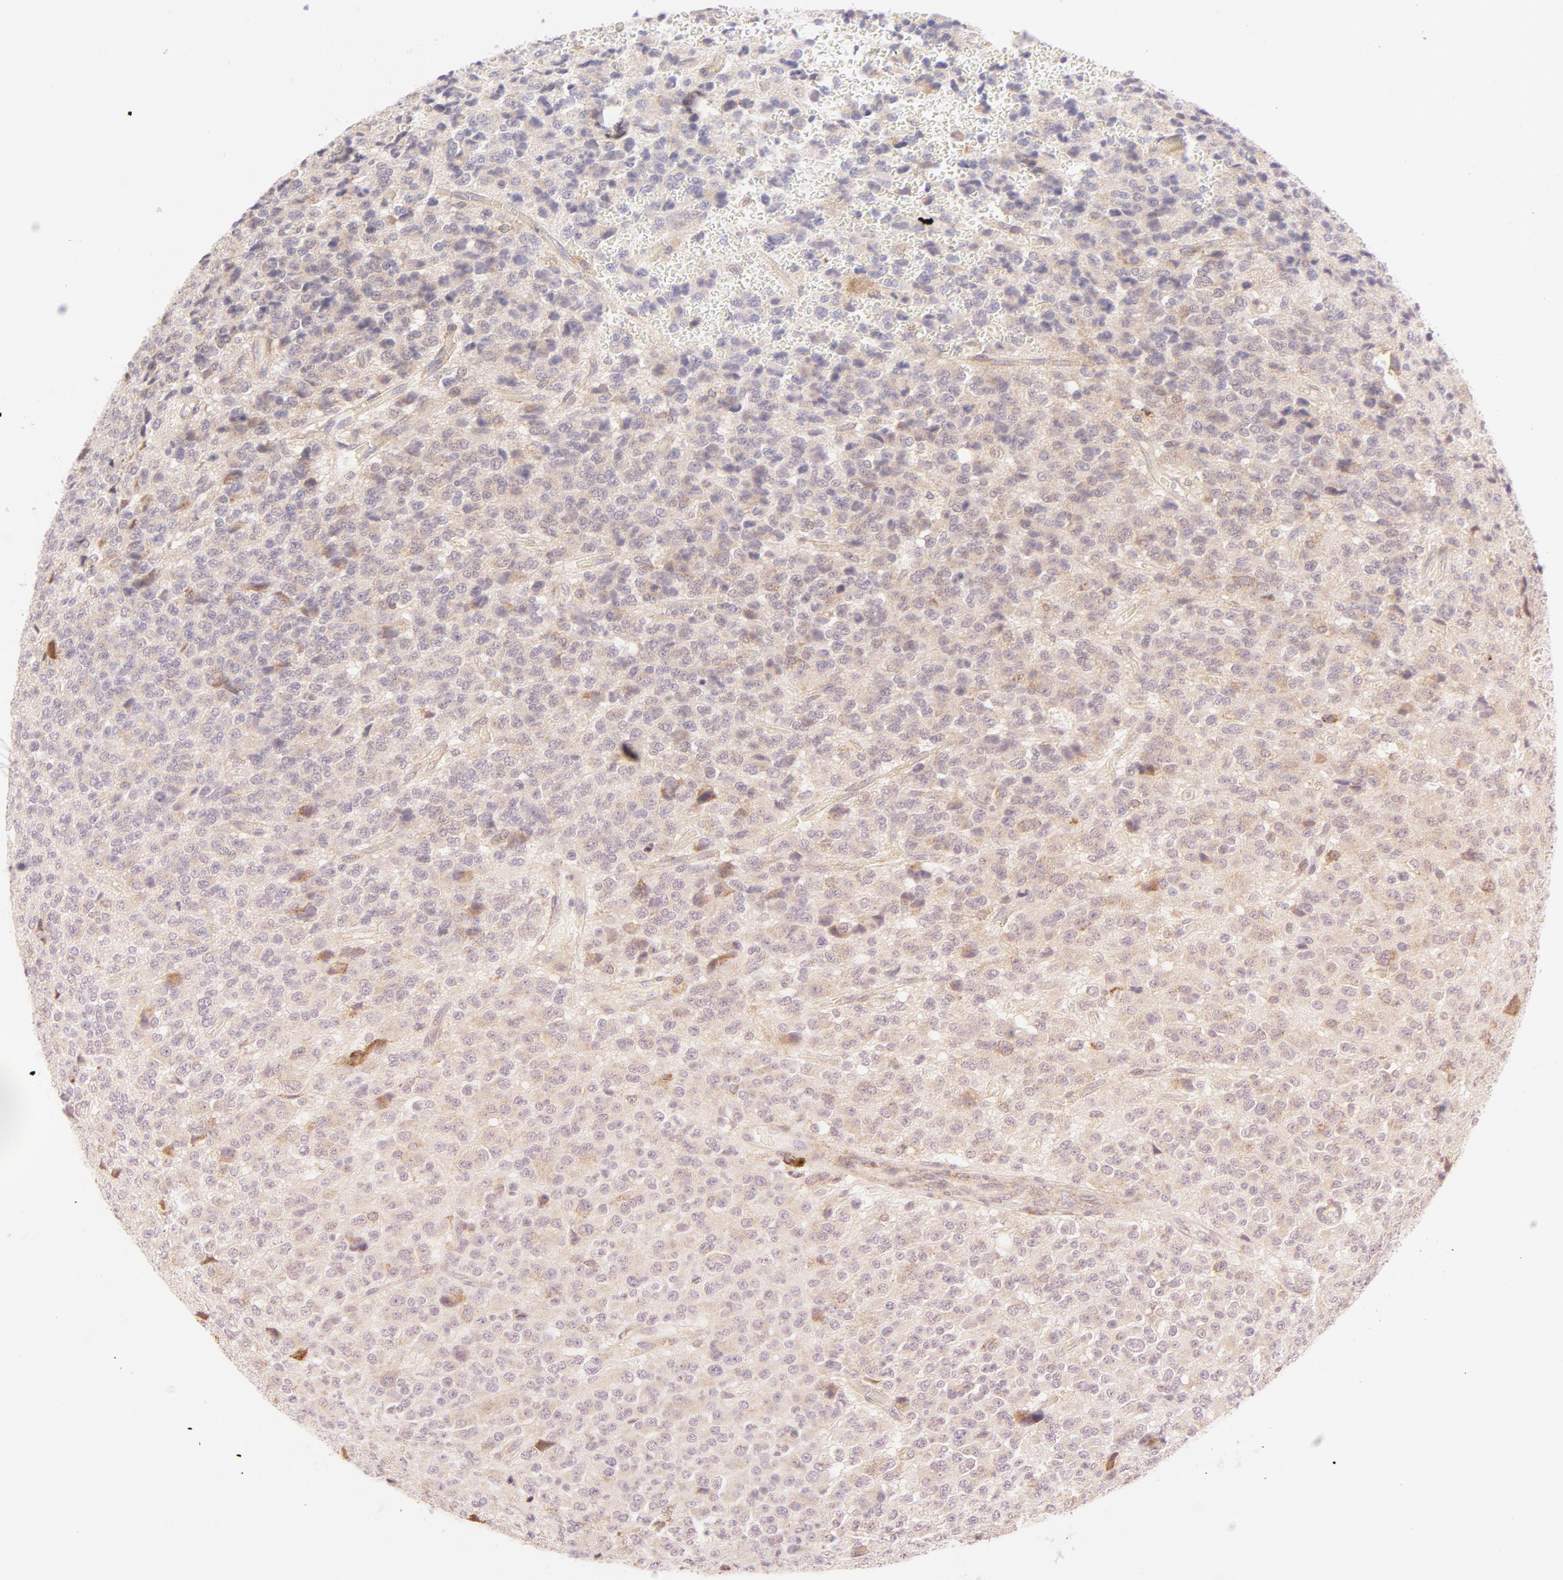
{"staining": {"intensity": "weak", "quantity": "25%-75%", "location": "cytoplasmic/membranous"}, "tissue": "glioma", "cell_type": "Tumor cells", "image_type": "cancer", "snomed": [{"axis": "morphology", "description": "Glioma, malignant, High grade"}, {"axis": "topography", "description": "pancreas cauda"}], "caption": "Immunohistochemistry staining of malignant high-grade glioma, which displays low levels of weak cytoplasmic/membranous positivity in about 25%-75% of tumor cells indicating weak cytoplasmic/membranous protein expression. The staining was performed using DAB (3,3'-diaminobenzidine) (brown) for protein detection and nuclei were counterstained in hematoxylin (blue).", "gene": "RAPGEF3", "patient": {"sex": "male", "age": 60}}